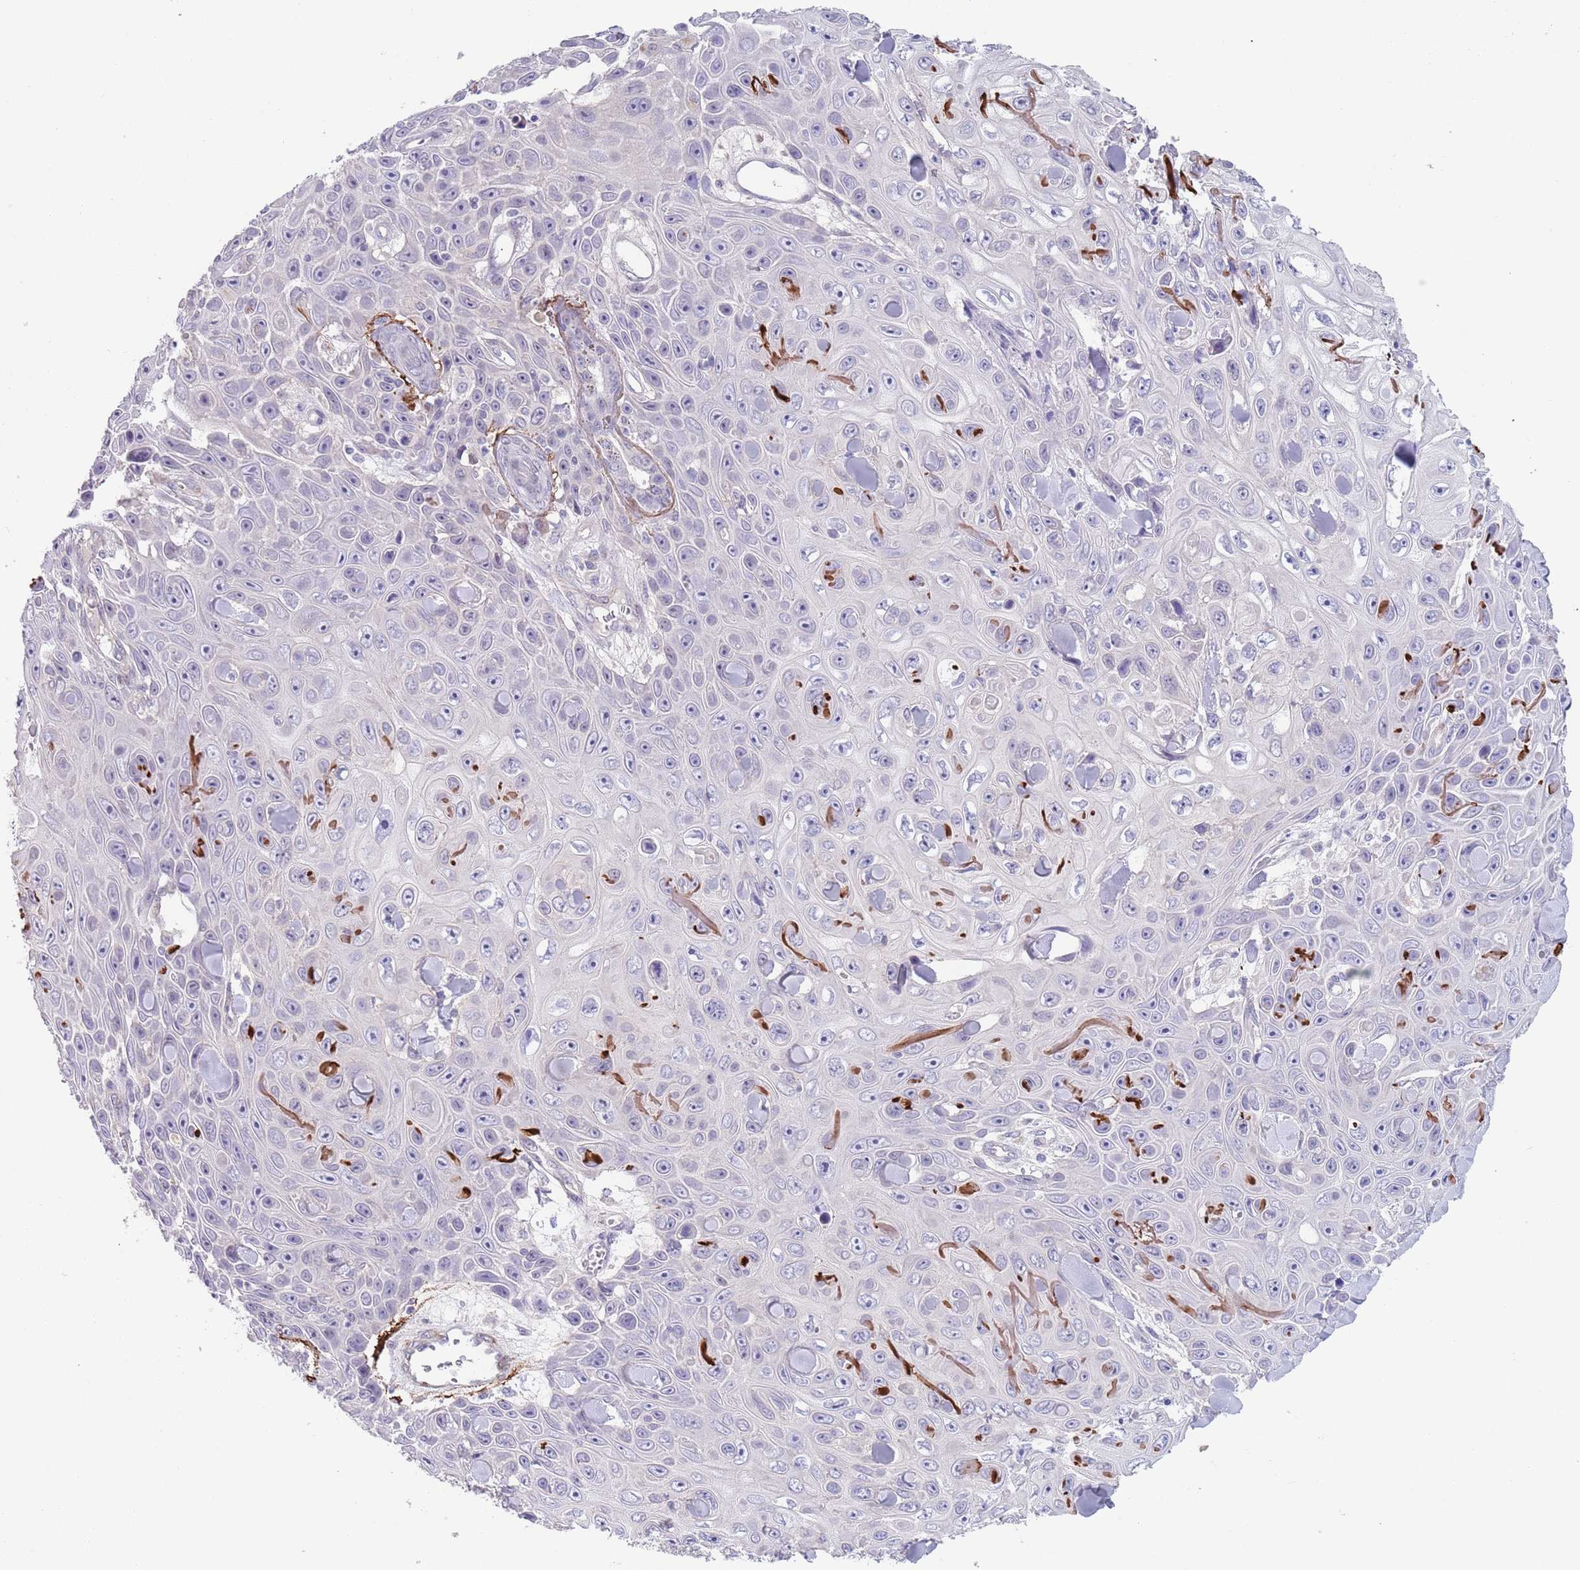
{"staining": {"intensity": "negative", "quantity": "none", "location": "none"}, "tissue": "skin cancer", "cell_type": "Tumor cells", "image_type": "cancer", "snomed": [{"axis": "morphology", "description": "Squamous cell carcinoma, NOS"}, {"axis": "topography", "description": "Skin"}], "caption": "Immunohistochemical staining of squamous cell carcinoma (skin) reveals no significant positivity in tumor cells. (DAB (3,3'-diaminobenzidine) IHC with hematoxylin counter stain).", "gene": "RNF169", "patient": {"sex": "male", "age": 82}}